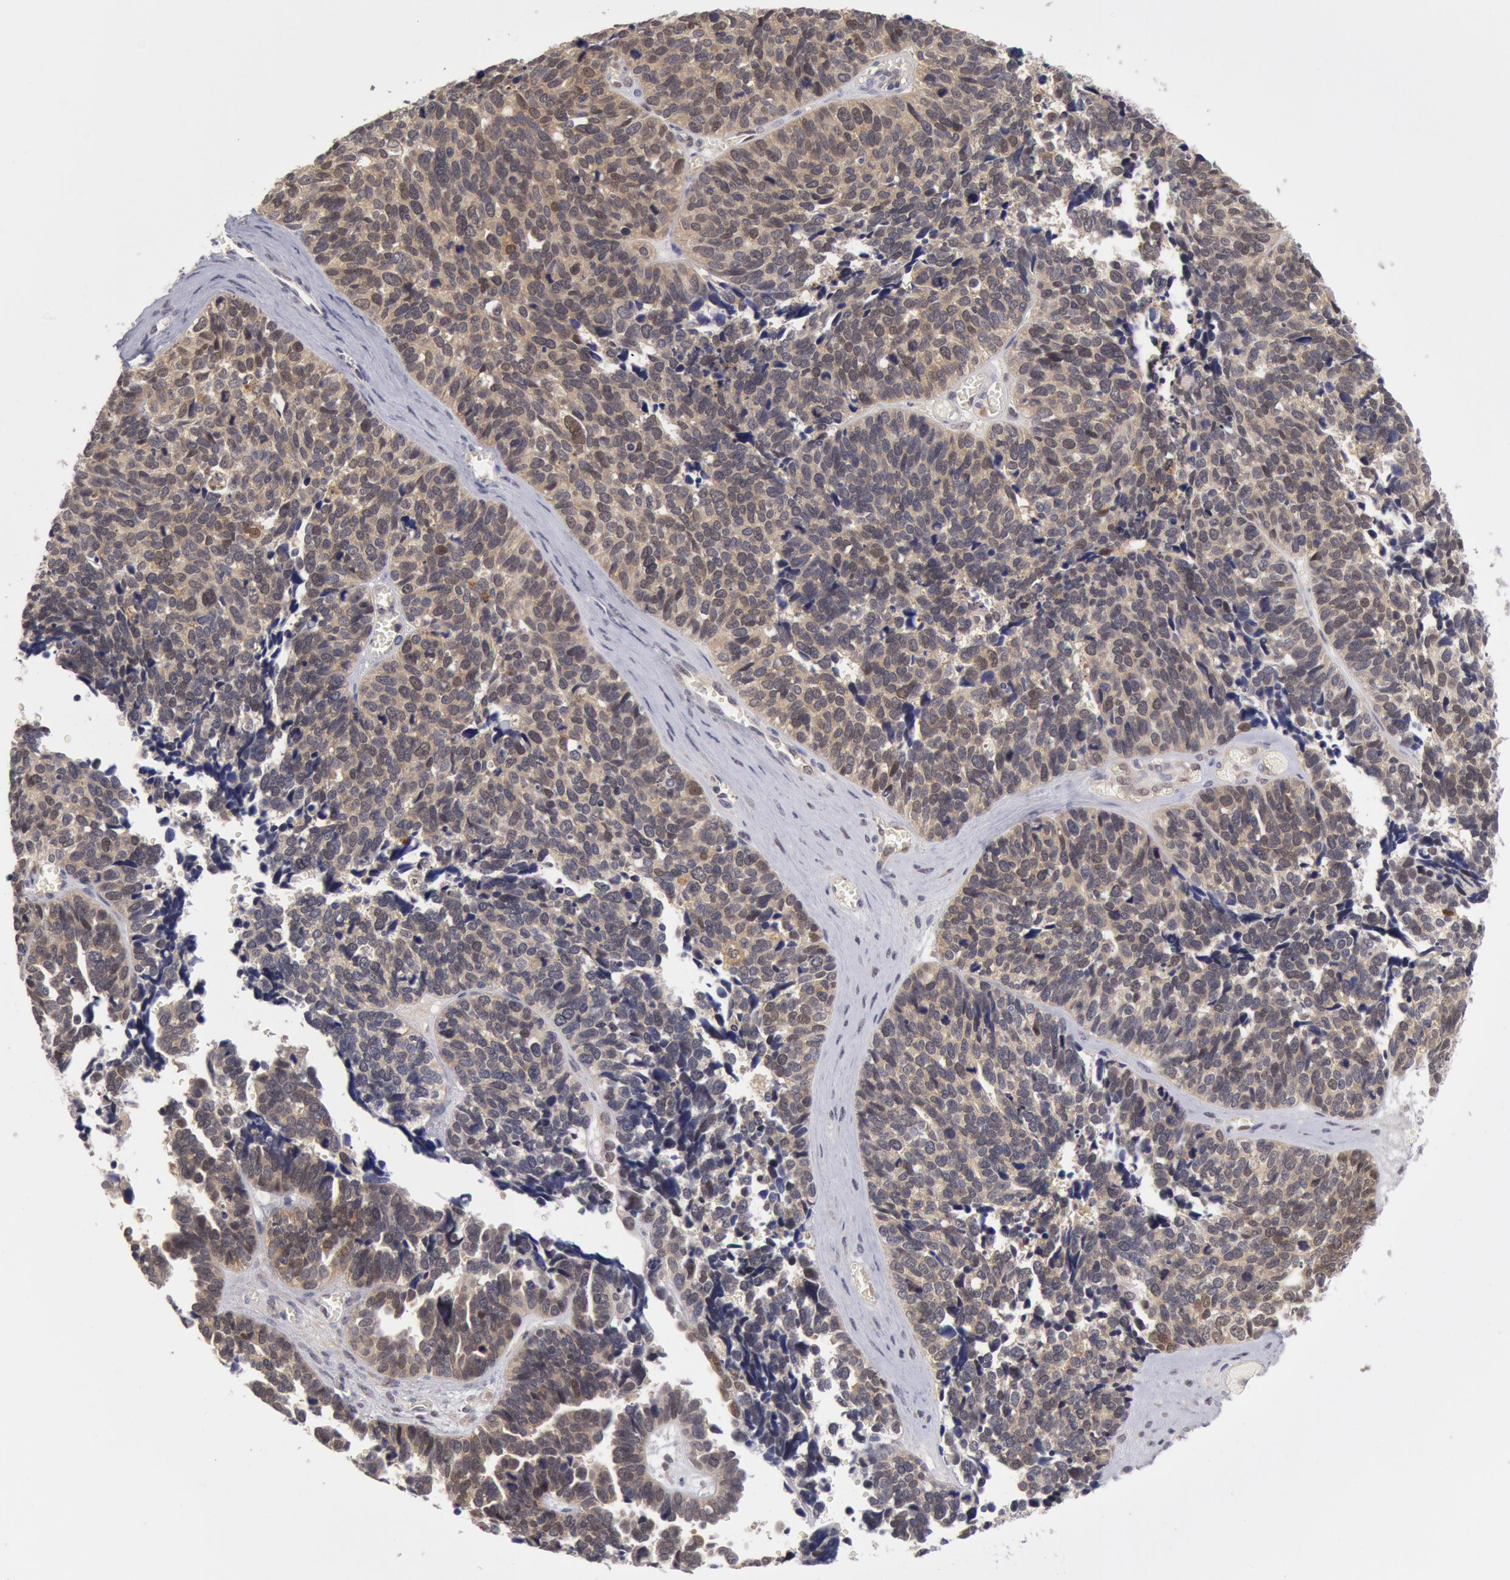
{"staining": {"intensity": "negative", "quantity": "none", "location": "none"}, "tissue": "ovarian cancer", "cell_type": "Tumor cells", "image_type": "cancer", "snomed": [{"axis": "morphology", "description": "Cystadenocarcinoma, serous, NOS"}, {"axis": "topography", "description": "Ovary"}], "caption": "Tumor cells show no significant protein expression in ovarian cancer.", "gene": "TXNRD1", "patient": {"sex": "female", "age": 77}}